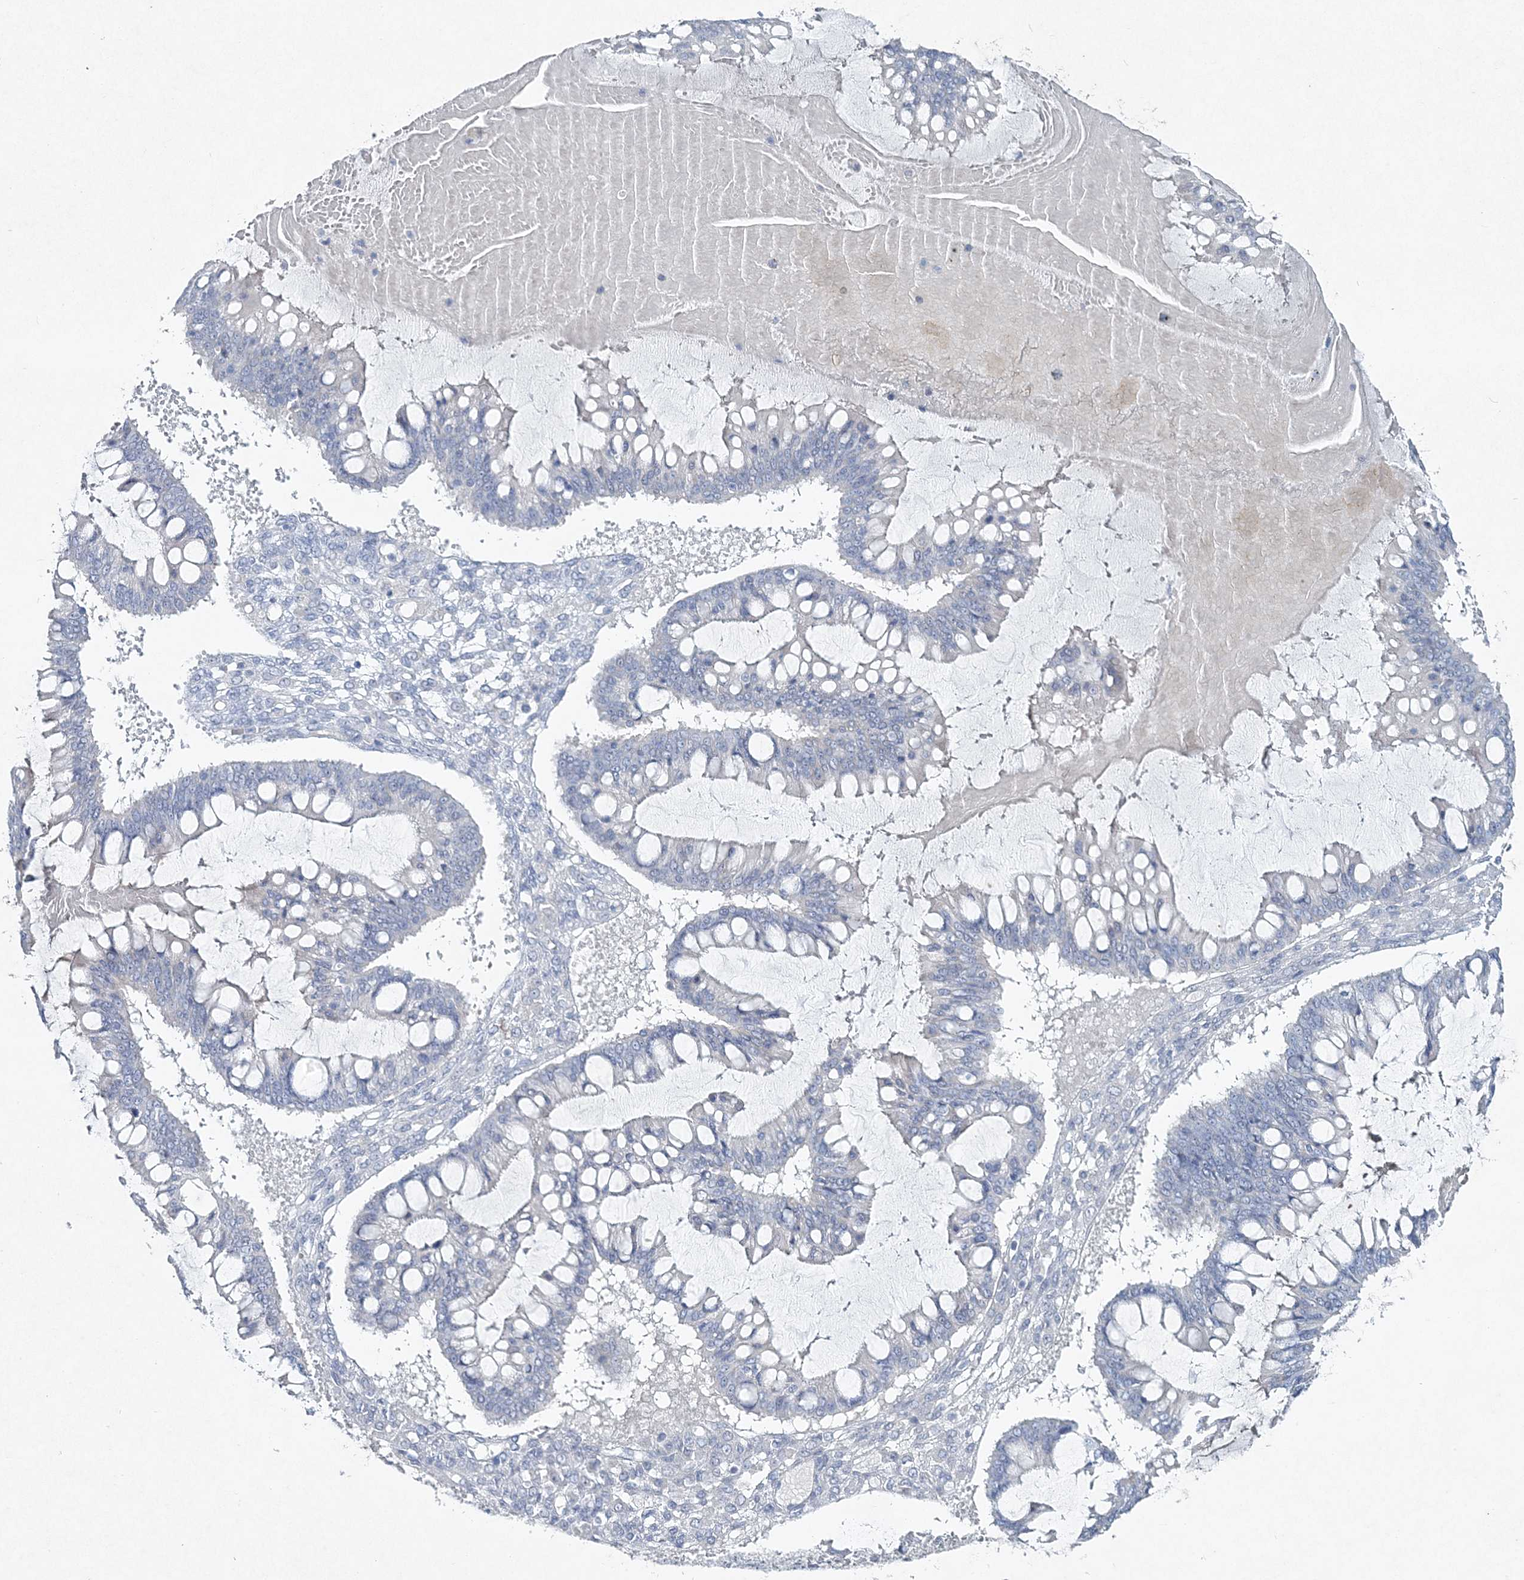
{"staining": {"intensity": "negative", "quantity": "none", "location": "none"}, "tissue": "ovarian cancer", "cell_type": "Tumor cells", "image_type": "cancer", "snomed": [{"axis": "morphology", "description": "Cystadenocarcinoma, mucinous, NOS"}, {"axis": "topography", "description": "Ovary"}], "caption": "Ovarian cancer (mucinous cystadenocarcinoma) stained for a protein using immunohistochemistry (IHC) reveals no expression tumor cells.", "gene": "GCKR", "patient": {"sex": "female", "age": 73}}